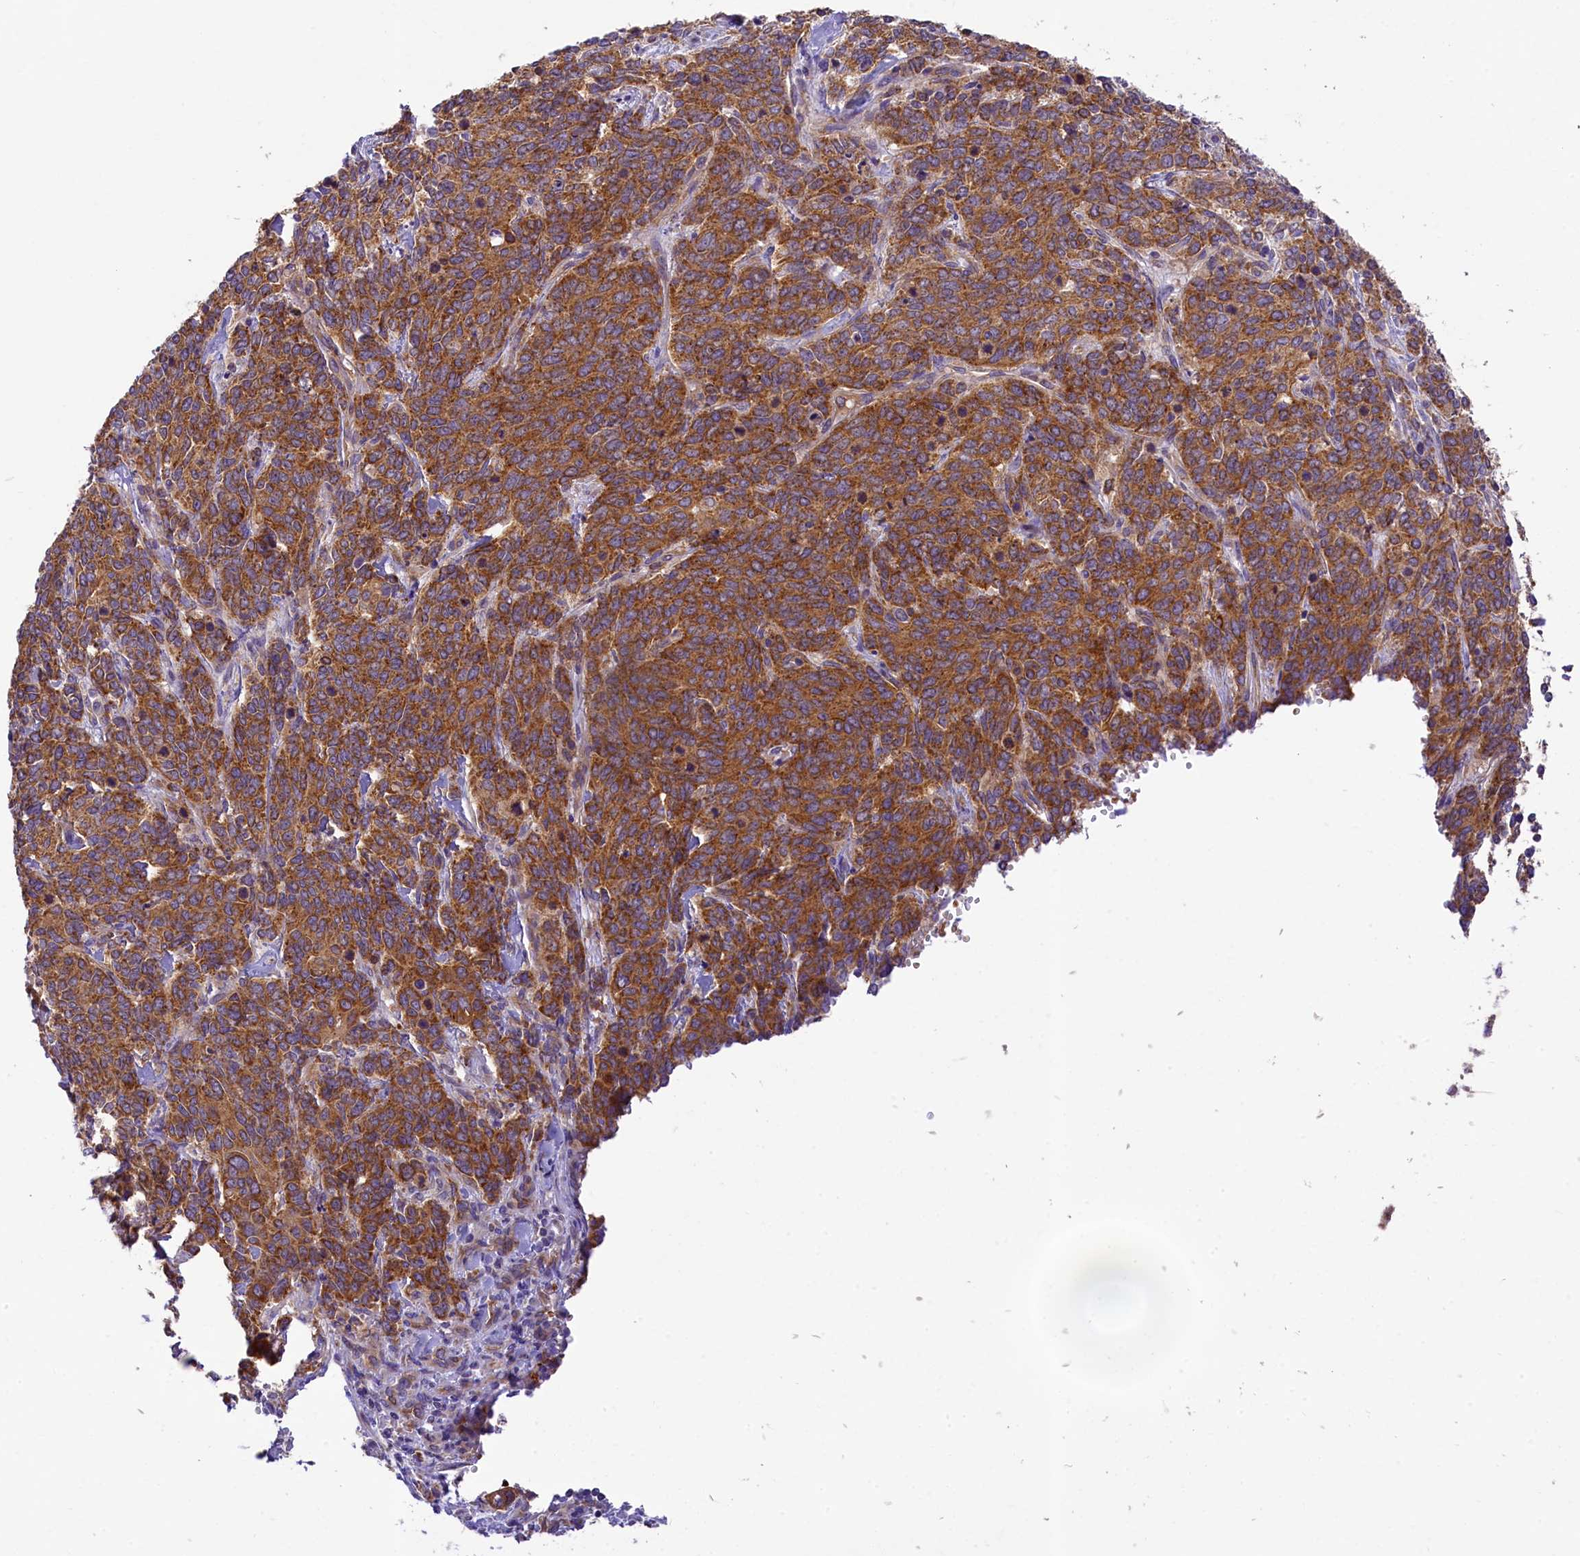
{"staining": {"intensity": "strong", "quantity": ">75%", "location": "cytoplasmic/membranous"}, "tissue": "cervical cancer", "cell_type": "Tumor cells", "image_type": "cancer", "snomed": [{"axis": "morphology", "description": "Squamous cell carcinoma, NOS"}, {"axis": "topography", "description": "Cervix"}], "caption": "Cervical cancer (squamous cell carcinoma) tissue exhibits strong cytoplasmic/membranous staining in about >75% of tumor cells", "gene": "LARP4", "patient": {"sex": "female", "age": 60}}